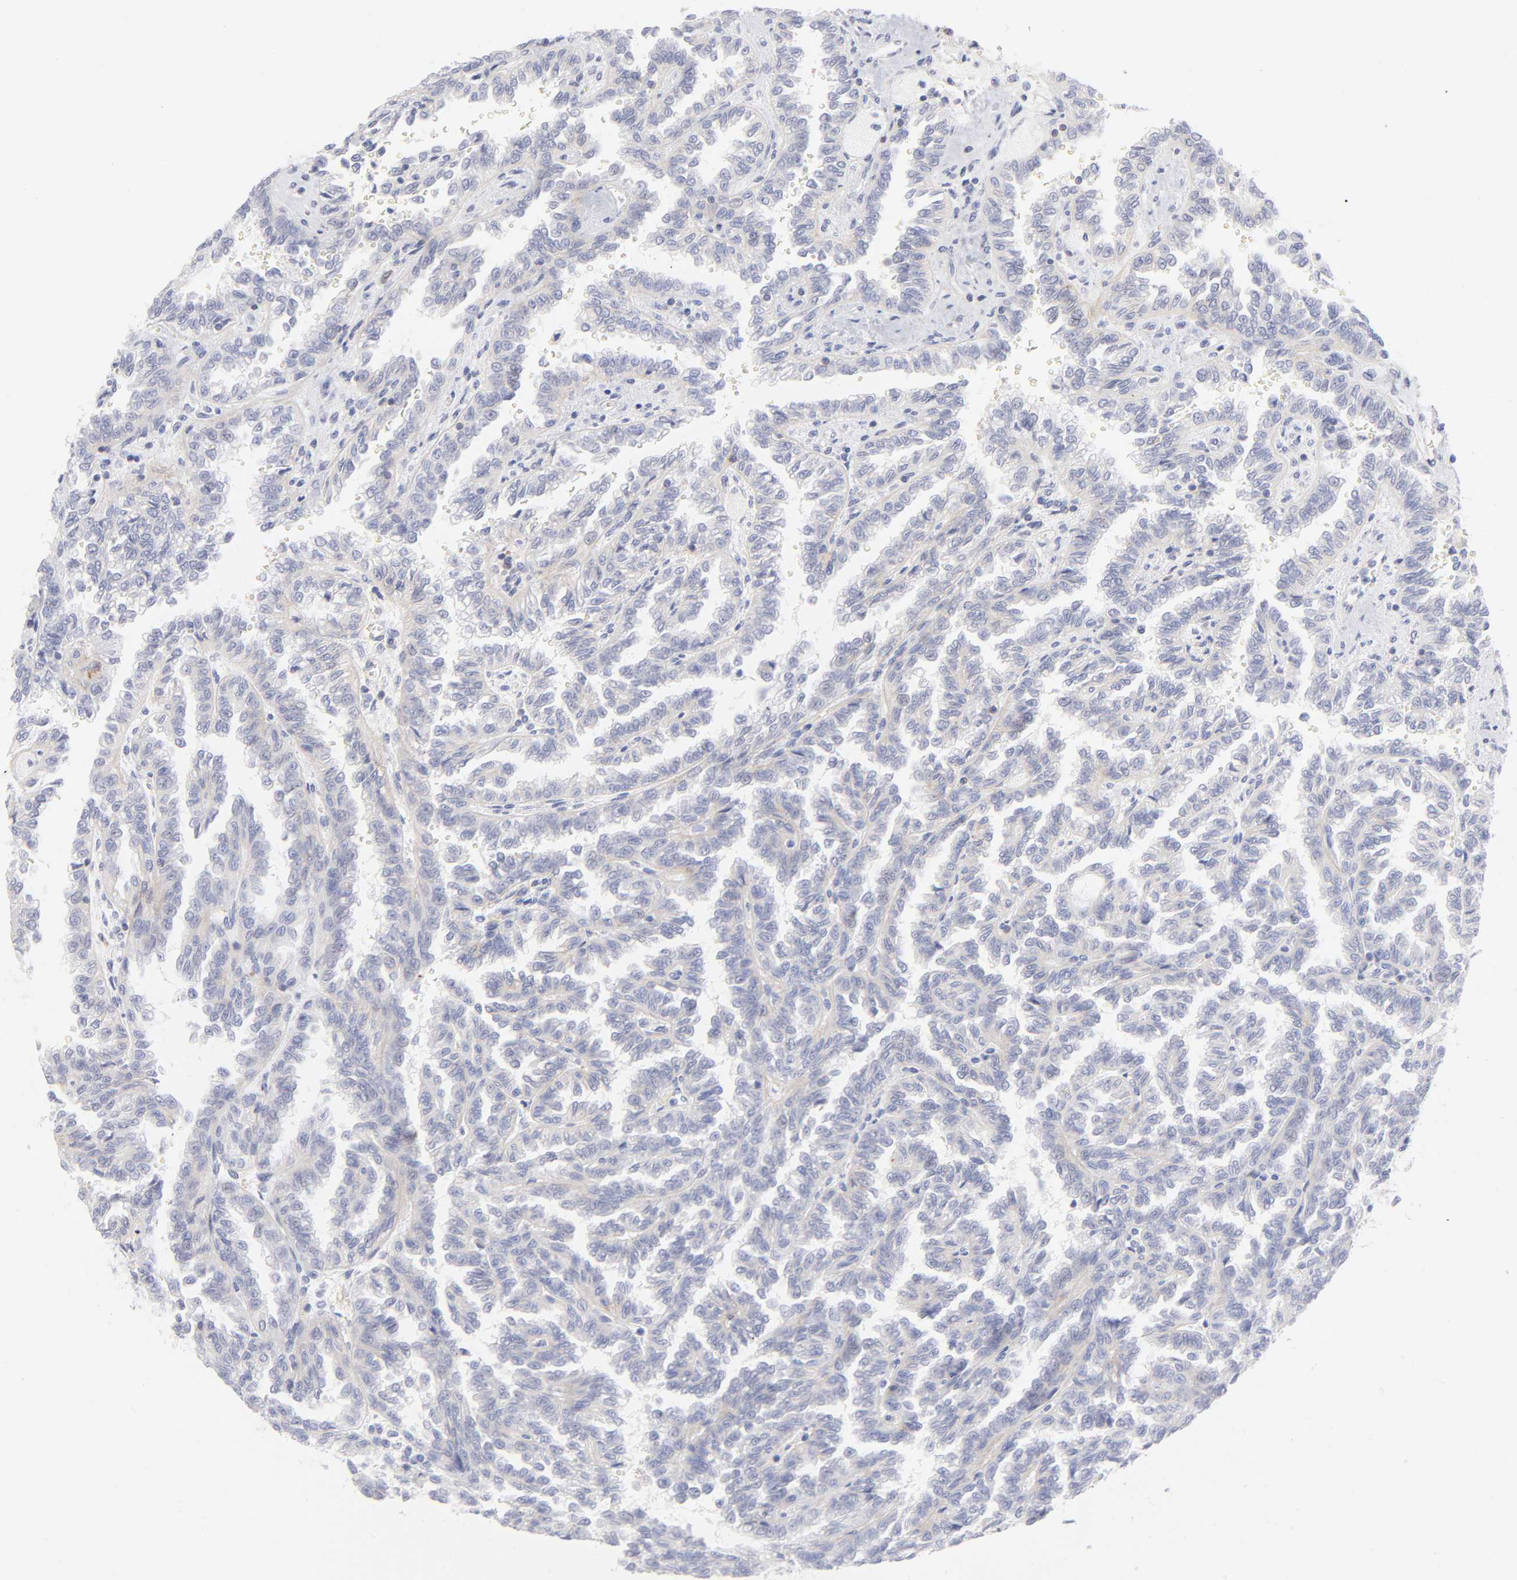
{"staining": {"intensity": "negative", "quantity": "none", "location": "none"}, "tissue": "renal cancer", "cell_type": "Tumor cells", "image_type": "cancer", "snomed": [{"axis": "morphology", "description": "Inflammation, NOS"}, {"axis": "morphology", "description": "Adenocarcinoma, NOS"}, {"axis": "topography", "description": "Kidney"}], "caption": "DAB (3,3'-diaminobenzidine) immunohistochemical staining of renal cancer exhibits no significant expression in tumor cells.", "gene": "ACTA2", "patient": {"sex": "male", "age": 68}}